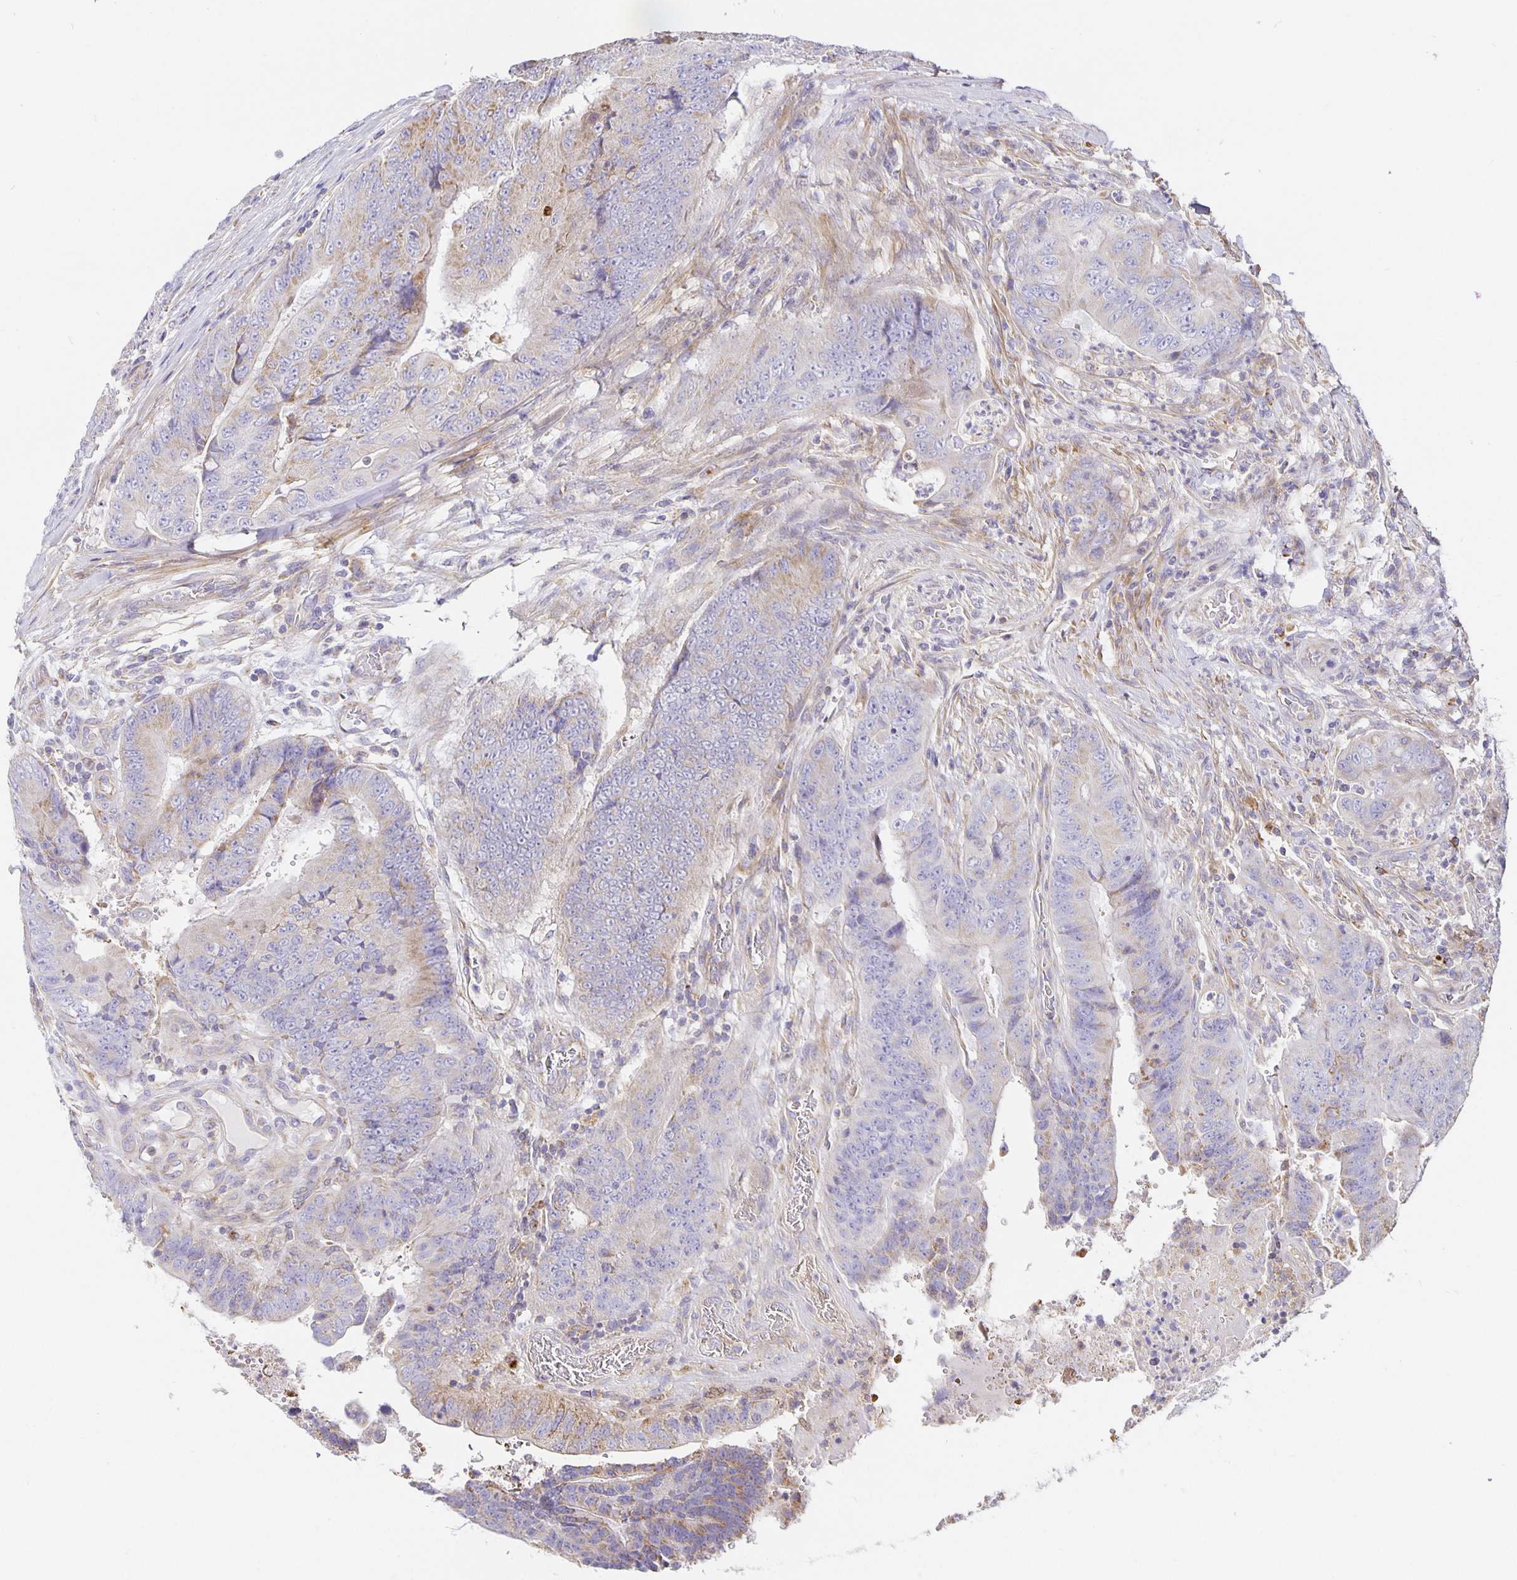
{"staining": {"intensity": "moderate", "quantity": "<25%", "location": "cytoplasmic/membranous"}, "tissue": "colorectal cancer", "cell_type": "Tumor cells", "image_type": "cancer", "snomed": [{"axis": "morphology", "description": "Adenocarcinoma, NOS"}, {"axis": "topography", "description": "Colon"}], "caption": "A histopathology image of colorectal cancer stained for a protein reveals moderate cytoplasmic/membranous brown staining in tumor cells.", "gene": "FLRT3", "patient": {"sex": "female", "age": 48}}